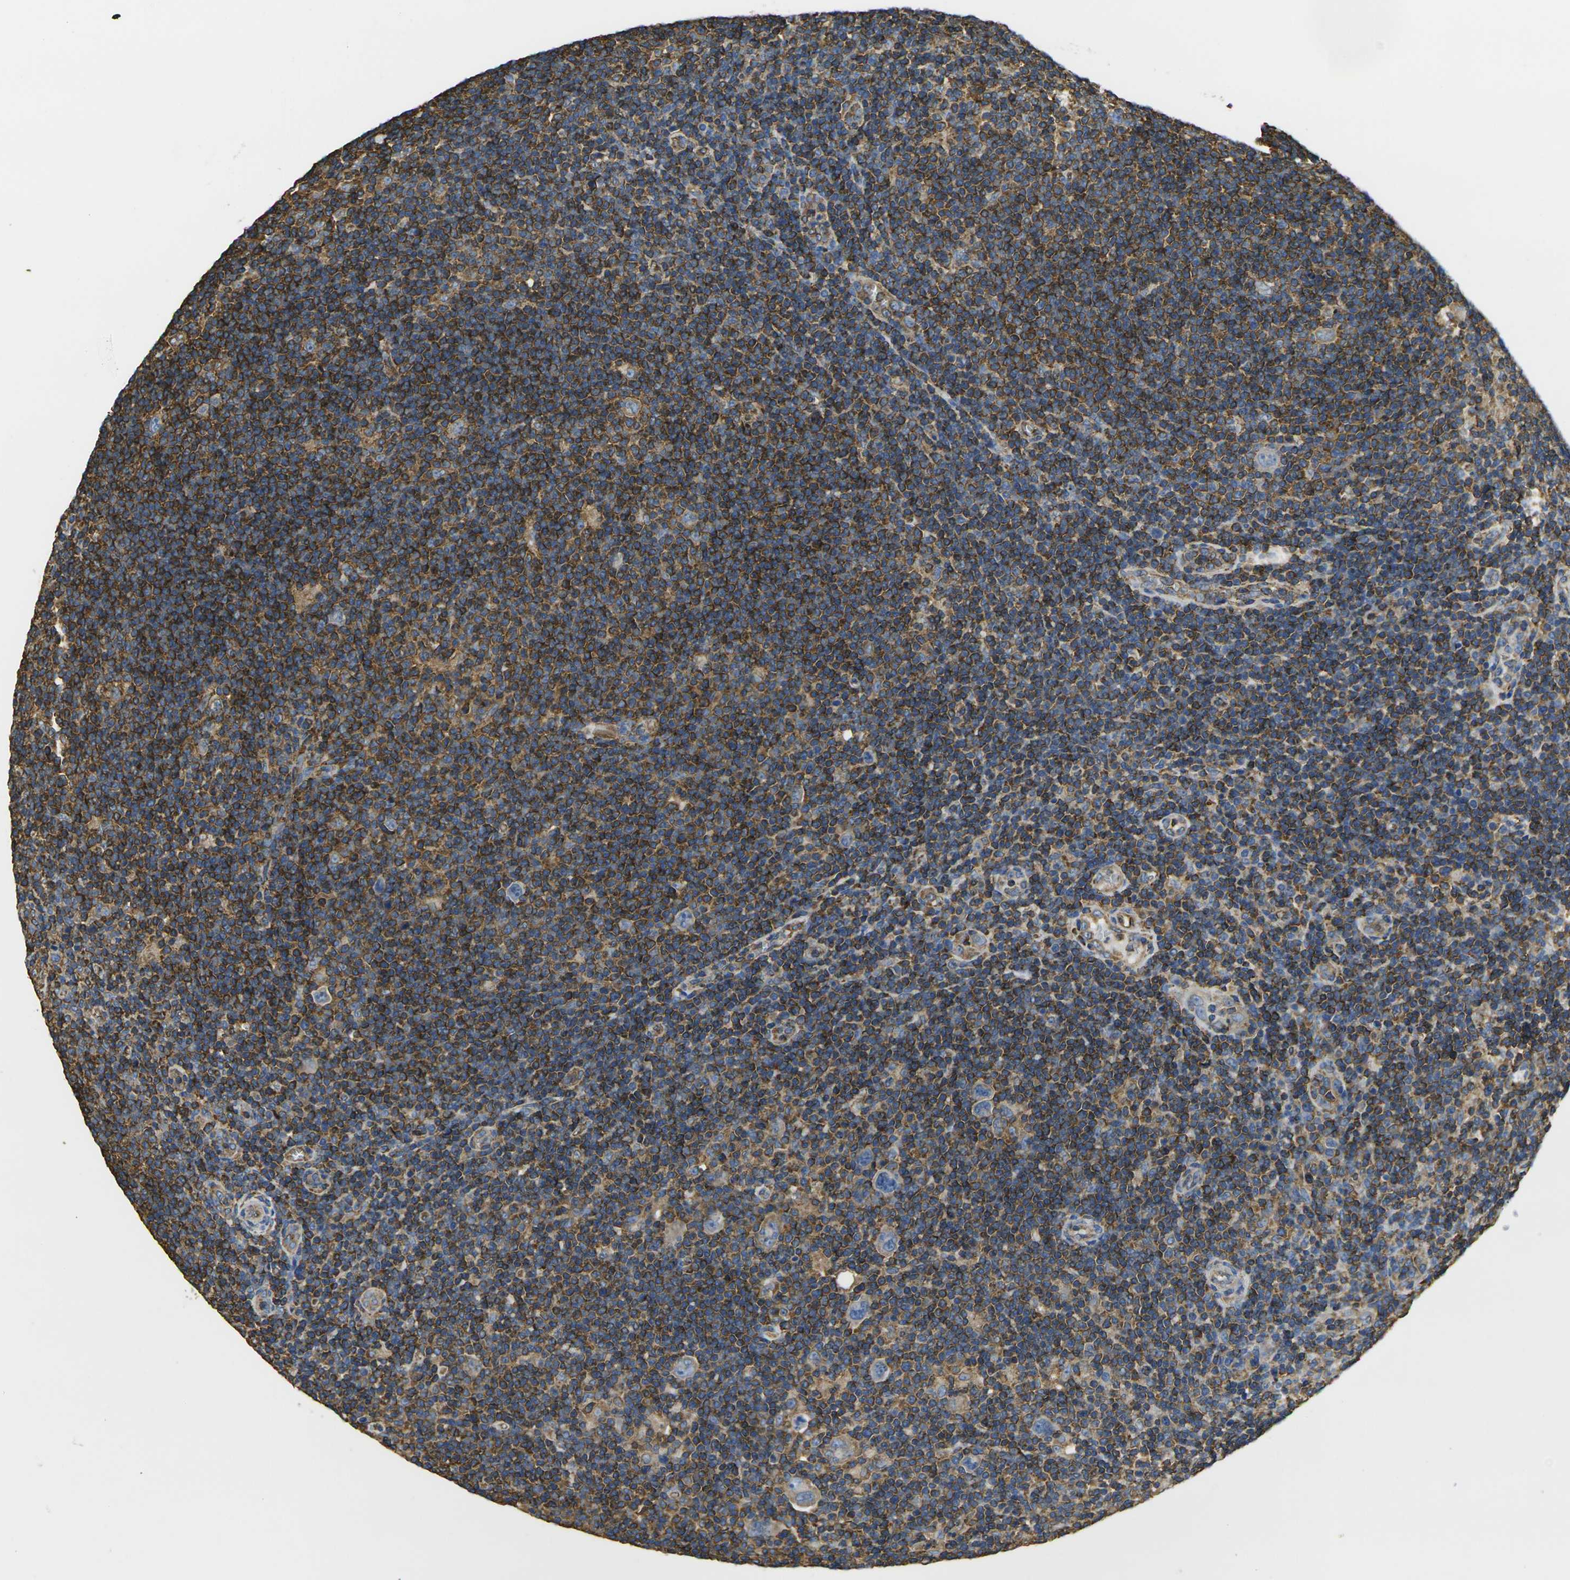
{"staining": {"intensity": "weak", "quantity": "<25%", "location": "cytoplasmic/membranous"}, "tissue": "lymphoma", "cell_type": "Tumor cells", "image_type": "cancer", "snomed": [{"axis": "morphology", "description": "Hodgkin's disease, NOS"}, {"axis": "topography", "description": "Lymph node"}], "caption": "Immunohistochemical staining of human Hodgkin's disease exhibits no significant positivity in tumor cells.", "gene": "FAM110D", "patient": {"sex": "female", "age": 57}}